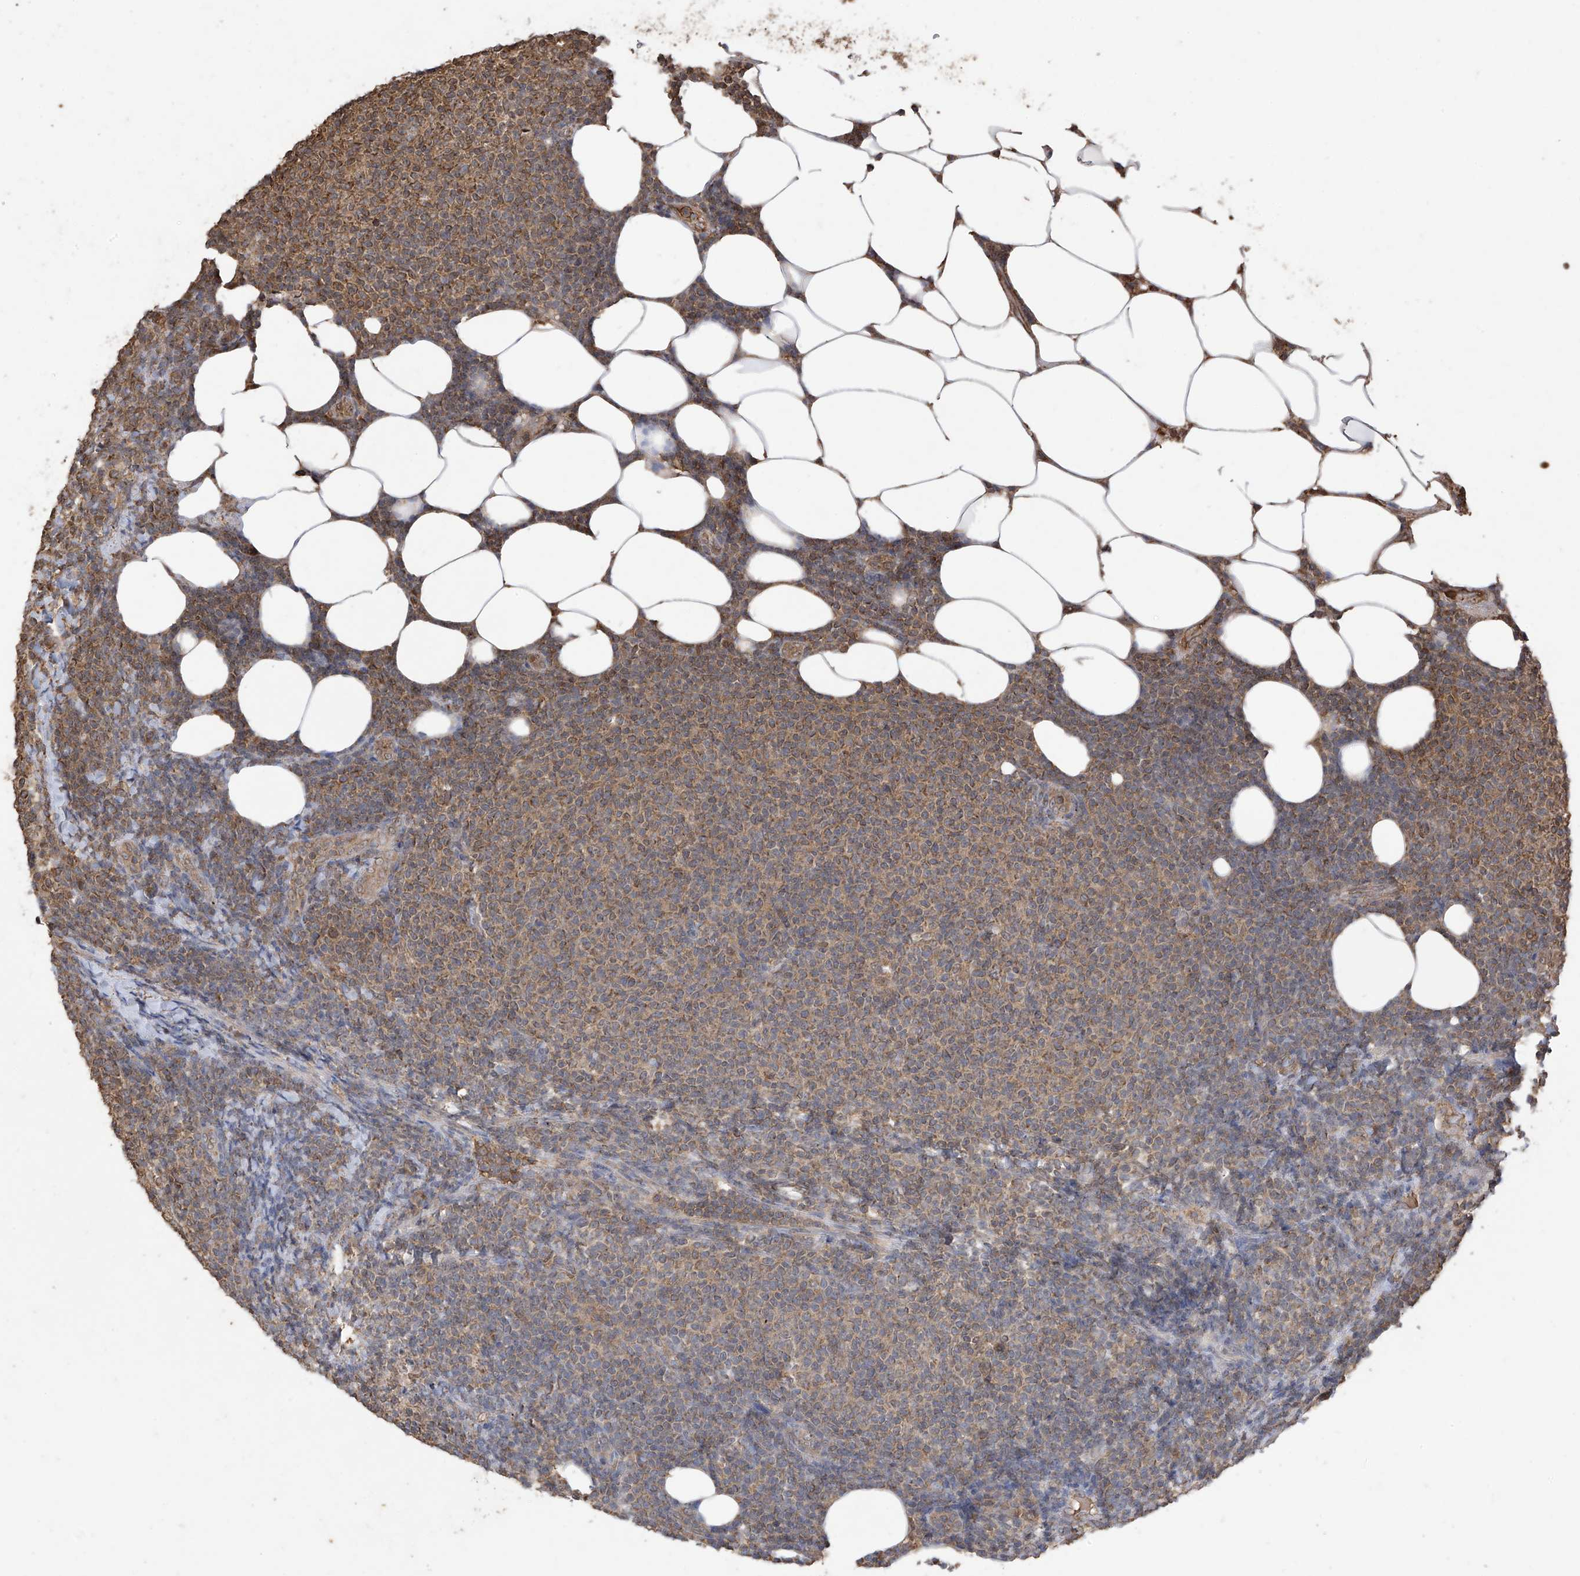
{"staining": {"intensity": "weak", "quantity": "25%-75%", "location": "cytoplasmic/membranous"}, "tissue": "lymphoma", "cell_type": "Tumor cells", "image_type": "cancer", "snomed": [{"axis": "morphology", "description": "Malignant lymphoma, non-Hodgkin's type, Low grade"}, {"axis": "topography", "description": "Lymph node"}], "caption": "Weak cytoplasmic/membranous protein expression is present in about 25%-75% of tumor cells in lymphoma. (Brightfield microscopy of DAB IHC at high magnification).", "gene": "PNPT1", "patient": {"sex": "male", "age": 66}}